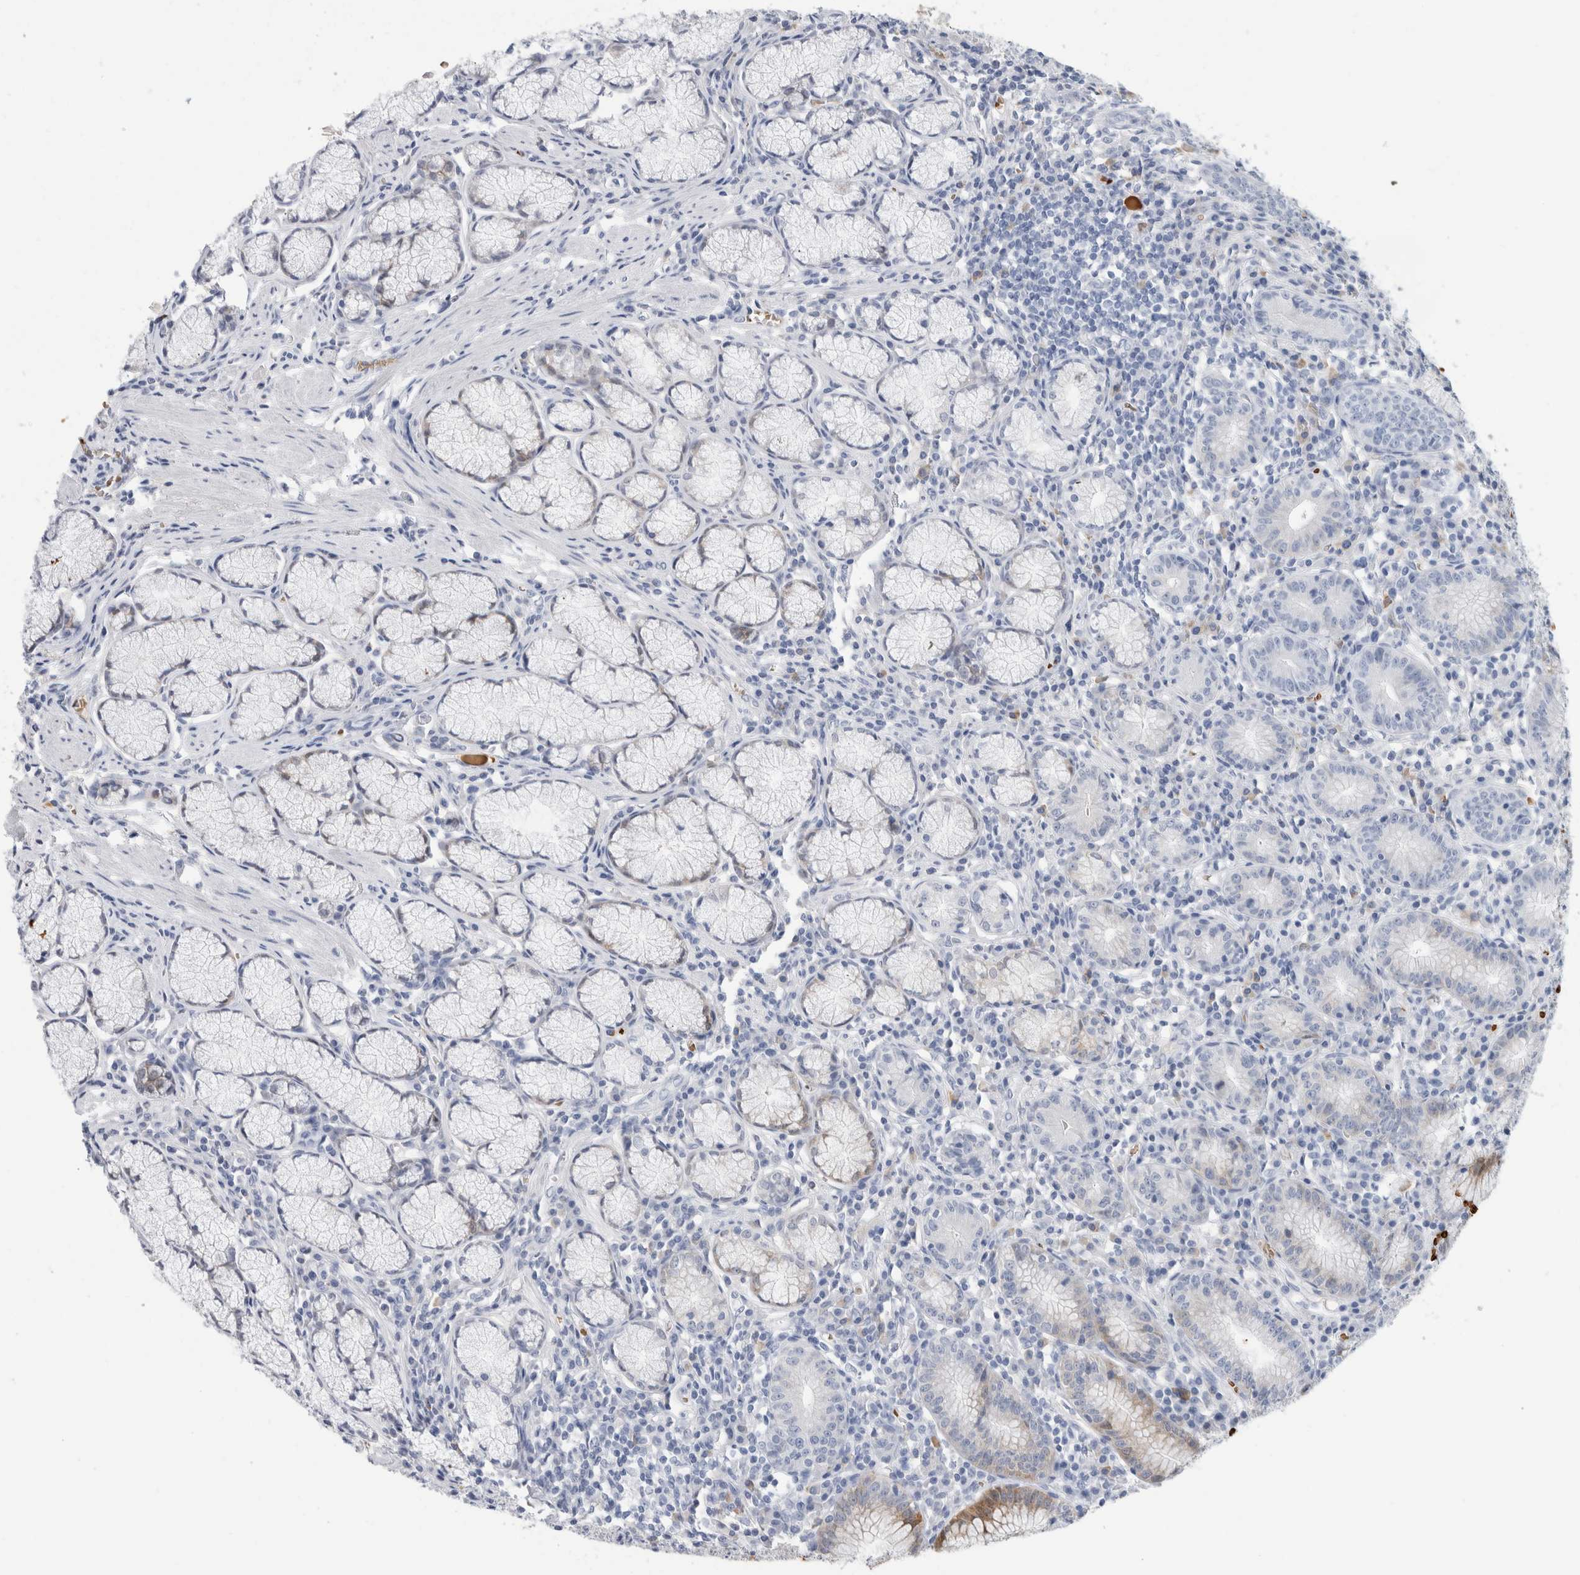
{"staining": {"intensity": "moderate", "quantity": "<25%", "location": "cytoplasmic/membranous"}, "tissue": "stomach", "cell_type": "Glandular cells", "image_type": "normal", "snomed": [{"axis": "morphology", "description": "Normal tissue, NOS"}, {"axis": "topography", "description": "Stomach"}], "caption": "DAB (3,3'-diaminobenzidine) immunohistochemical staining of unremarkable stomach displays moderate cytoplasmic/membranous protein staining in about <25% of glandular cells. (DAB (3,3'-diaminobenzidine) = brown stain, brightfield microscopy at high magnification).", "gene": "CA1", "patient": {"sex": "male", "age": 55}}